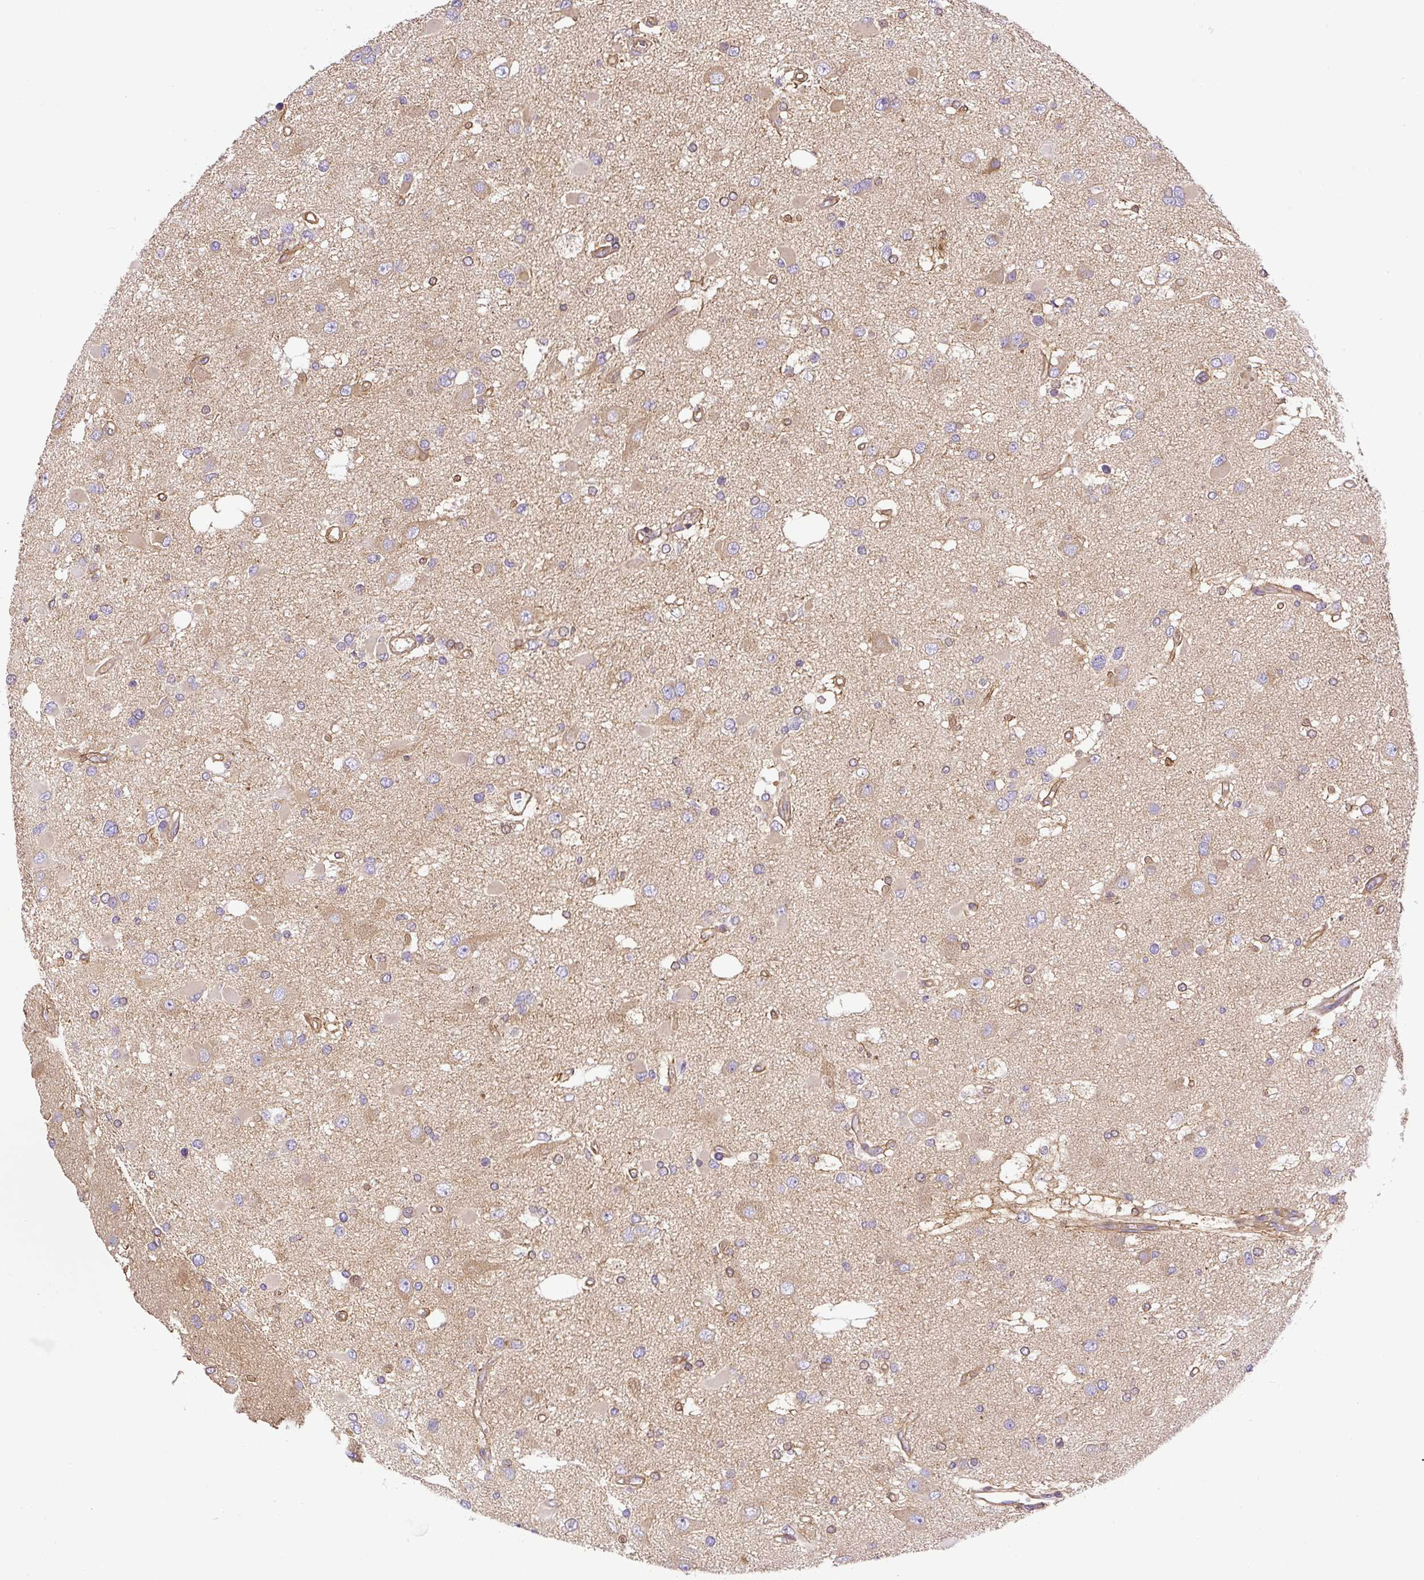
{"staining": {"intensity": "weak", "quantity": "<25%", "location": "cytoplasmic/membranous"}, "tissue": "glioma", "cell_type": "Tumor cells", "image_type": "cancer", "snomed": [{"axis": "morphology", "description": "Glioma, malignant, High grade"}, {"axis": "topography", "description": "Brain"}], "caption": "Human high-grade glioma (malignant) stained for a protein using immunohistochemistry (IHC) exhibits no positivity in tumor cells.", "gene": "DCTN1", "patient": {"sex": "male", "age": 53}}